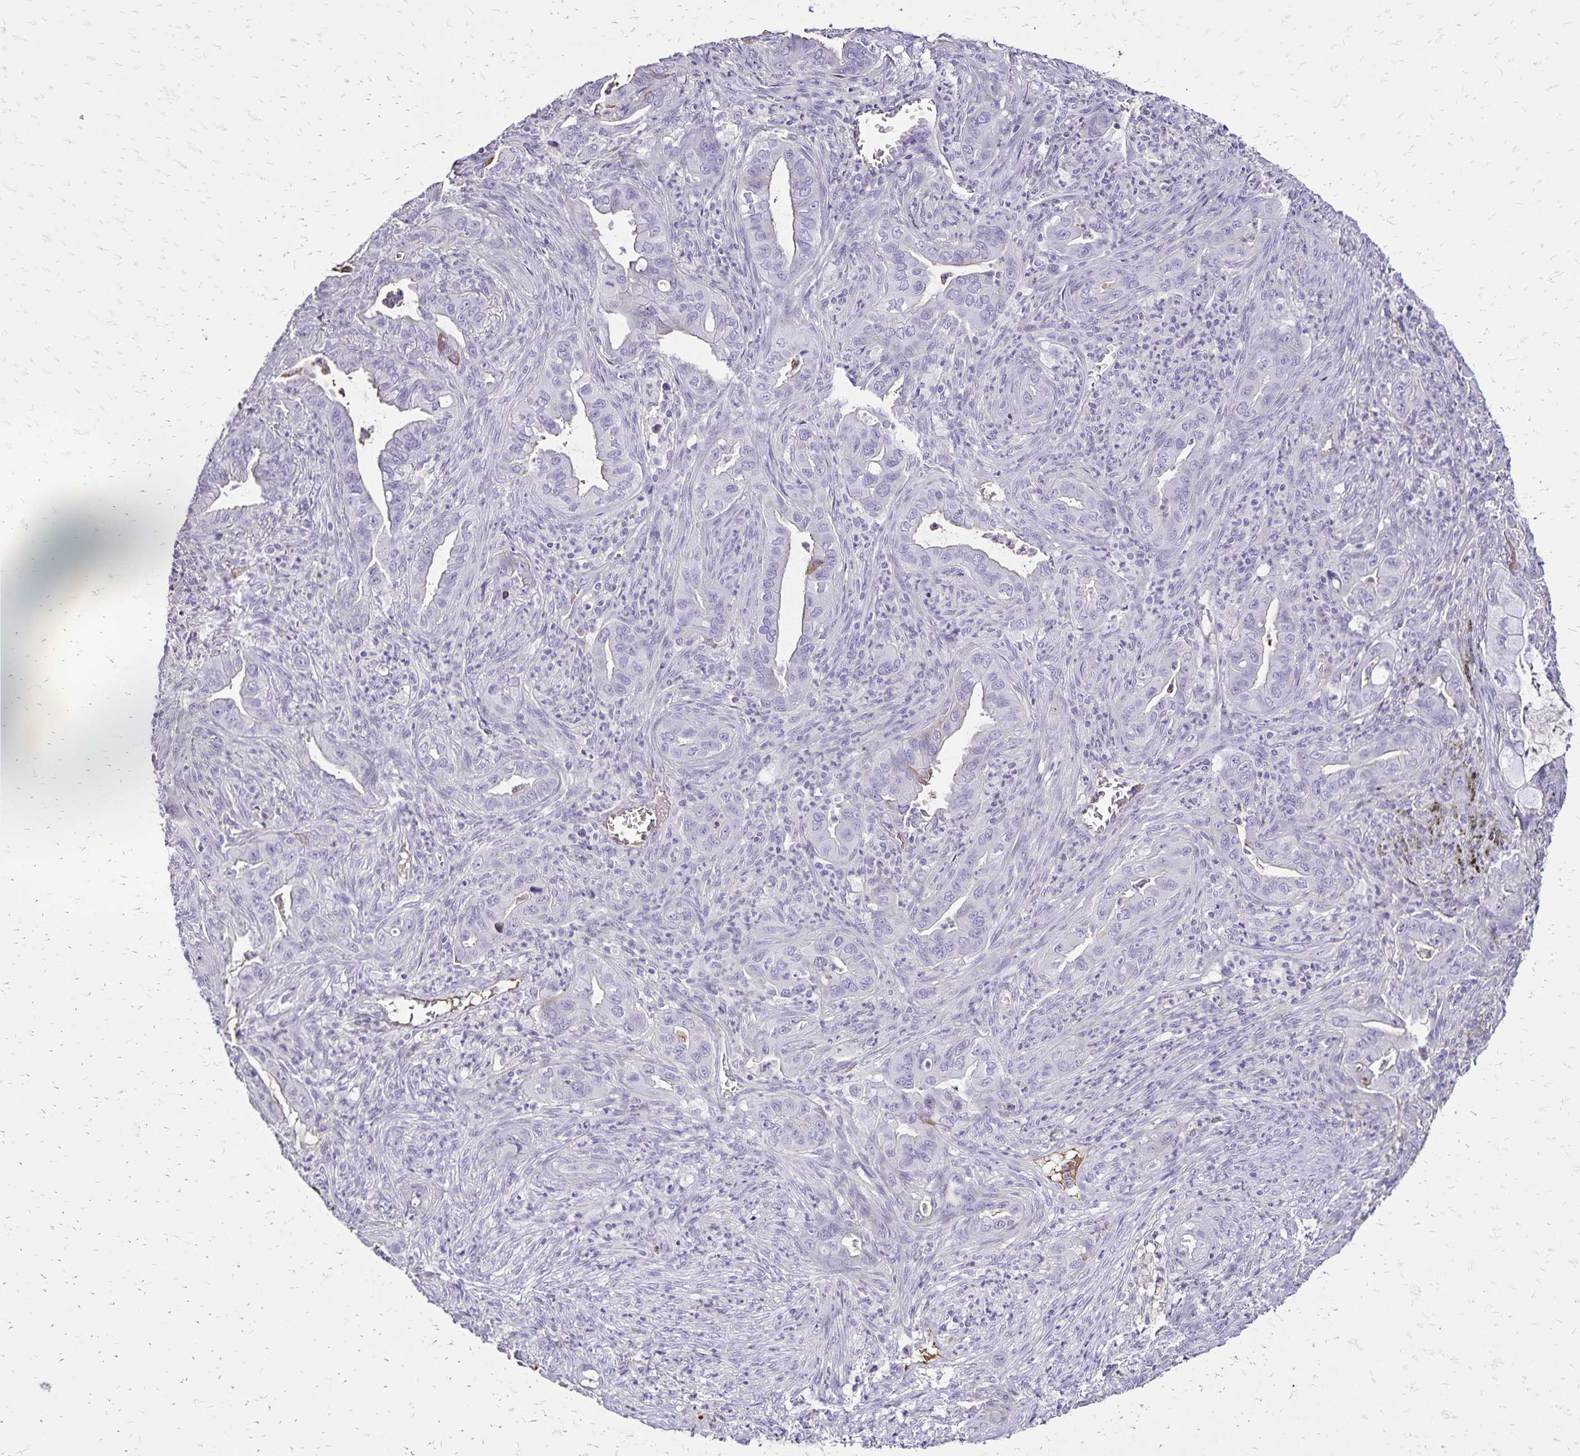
{"staining": {"intensity": "negative", "quantity": "none", "location": "none"}, "tissue": "lung cancer", "cell_type": "Tumor cells", "image_type": "cancer", "snomed": [{"axis": "morphology", "description": "Adenocarcinoma, NOS"}, {"axis": "topography", "description": "Lung"}], "caption": "Tumor cells show no significant protein positivity in lung cancer (adenocarcinoma).", "gene": "KISS1", "patient": {"sex": "male", "age": 65}}